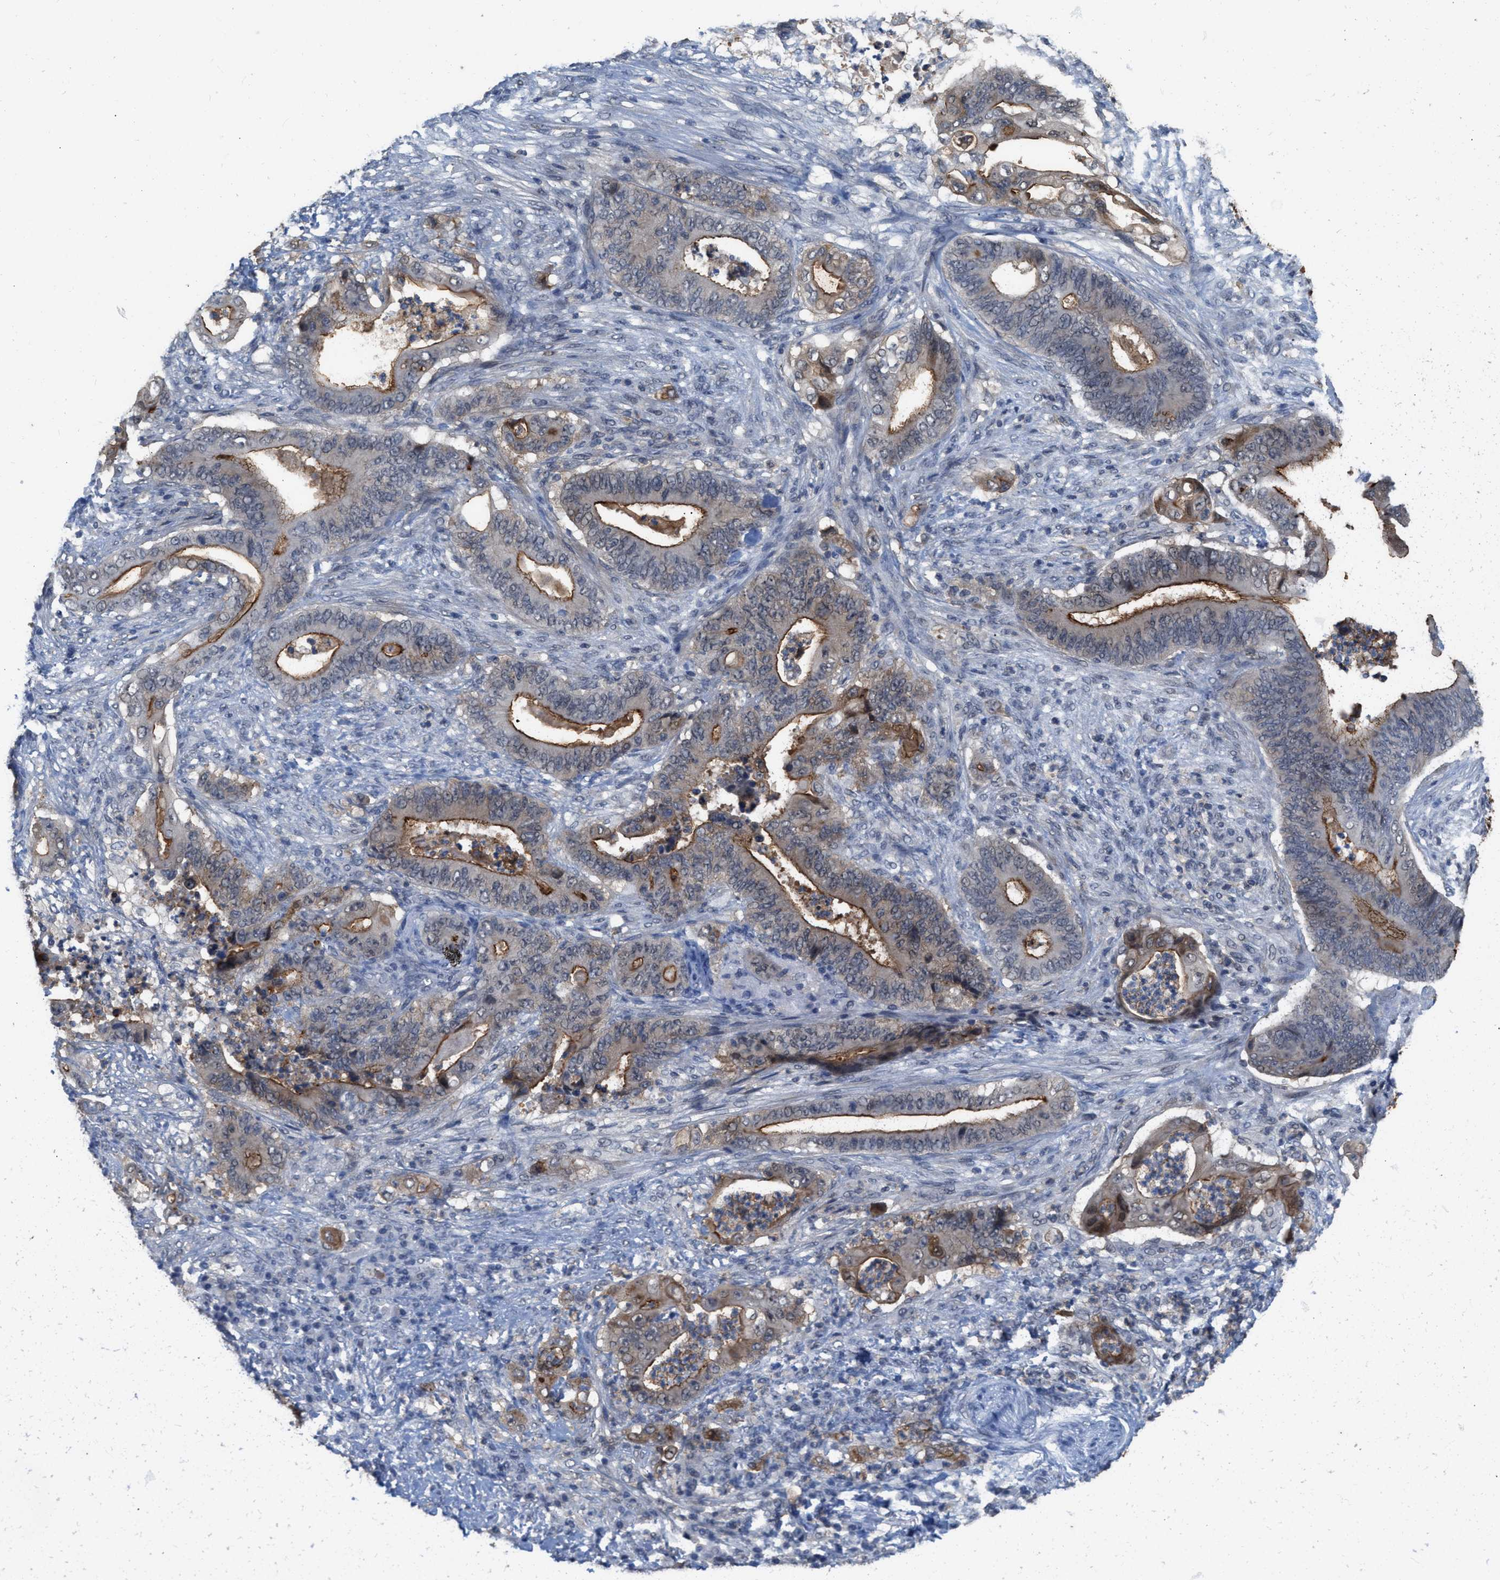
{"staining": {"intensity": "moderate", "quantity": ">75%", "location": "cytoplasmic/membranous"}, "tissue": "stomach cancer", "cell_type": "Tumor cells", "image_type": "cancer", "snomed": [{"axis": "morphology", "description": "Adenocarcinoma, NOS"}, {"axis": "topography", "description": "Stomach"}], "caption": "Adenocarcinoma (stomach) stained for a protein shows moderate cytoplasmic/membranous positivity in tumor cells. The staining is performed using DAB (3,3'-diaminobenzidine) brown chromogen to label protein expression. The nuclei are counter-stained blue using hematoxylin.", "gene": "BAIAP2L1", "patient": {"sex": "female", "age": 73}}